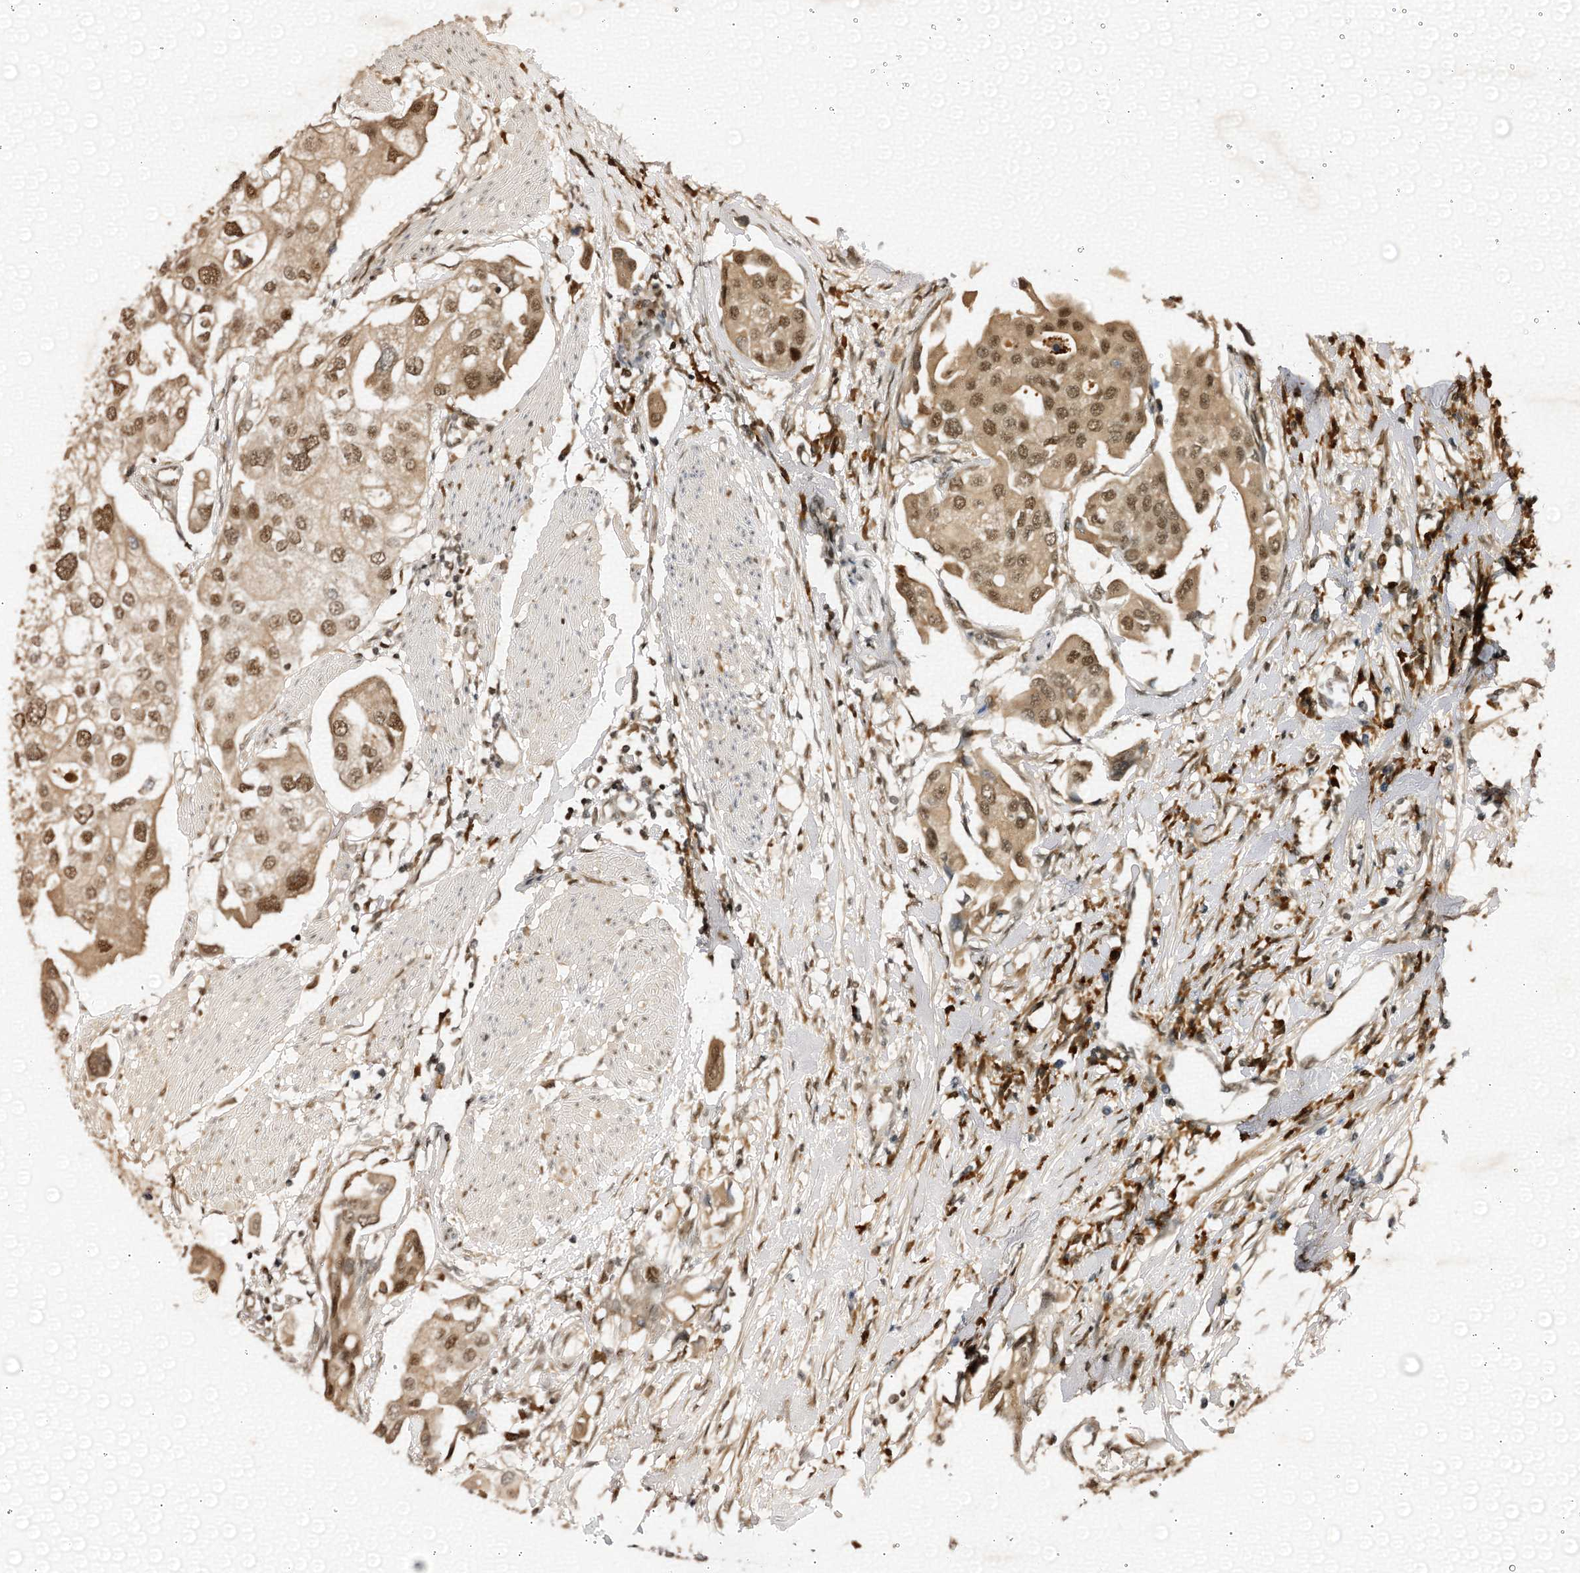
{"staining": {"intensity": "moderate", "quantity": ">75%", "location": "nuclear"}, "tissue": "urothelial cancer", "cell_type": "Tumor cells", "image_type": "cancer", "snomed": [{"axis": "morphology", "description": "Urothelial carcinoma, High grade"}, {"axis": "topography", "description": "Urinary bladder"}], "caption": "Urothelial cancer stained with DAB IHC shows medium levels of moderate nuclear positivity in about >75% of tumor cells.", "gene": "TRAPPC4", "patient": {"sex": "male", "age": 64}}